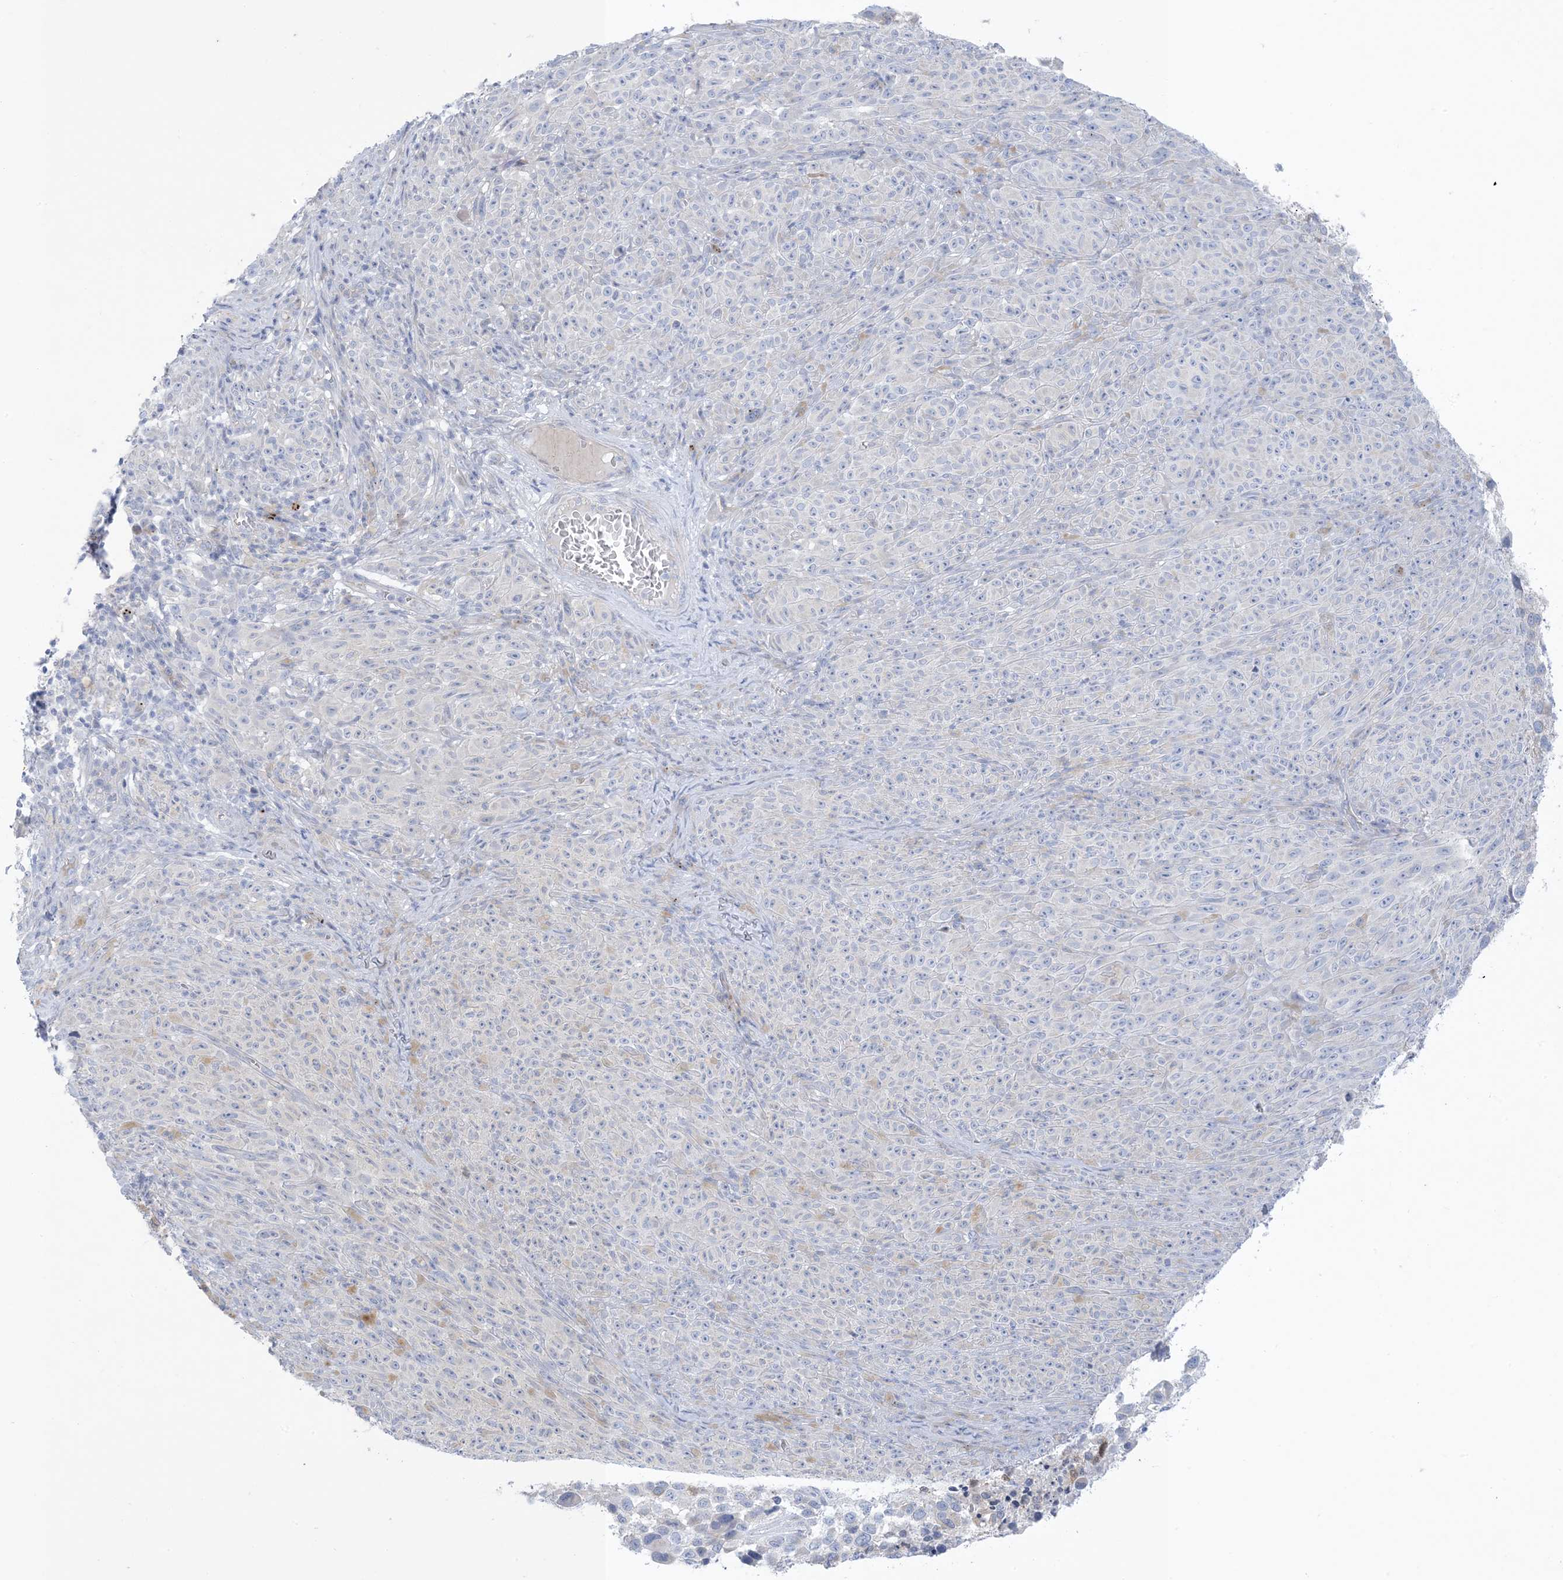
{"staining": {"intensity": "negative", "quantity": "none", "location": "none"}, "tissue": "melanoma", "cell_type": "Tumor cells", "image_type": "cancer", "snomed": [{"axis": "morphology", "description": "Malignant melanoma, NOS"}, {"axis": "topography", "description": "Skin"}], "caption": "Immunohistochemical staining of human melanoma demonstrates no significant positivity in tumor cells. (Stains: DAB (3,3'-diaminobenzidine) IHC with hematoxylin counter stain, Microscopy: brightfield microscopy at high magnification).", "gene": "XIRP2", "patient": {"sex": "female", "age": 82}}